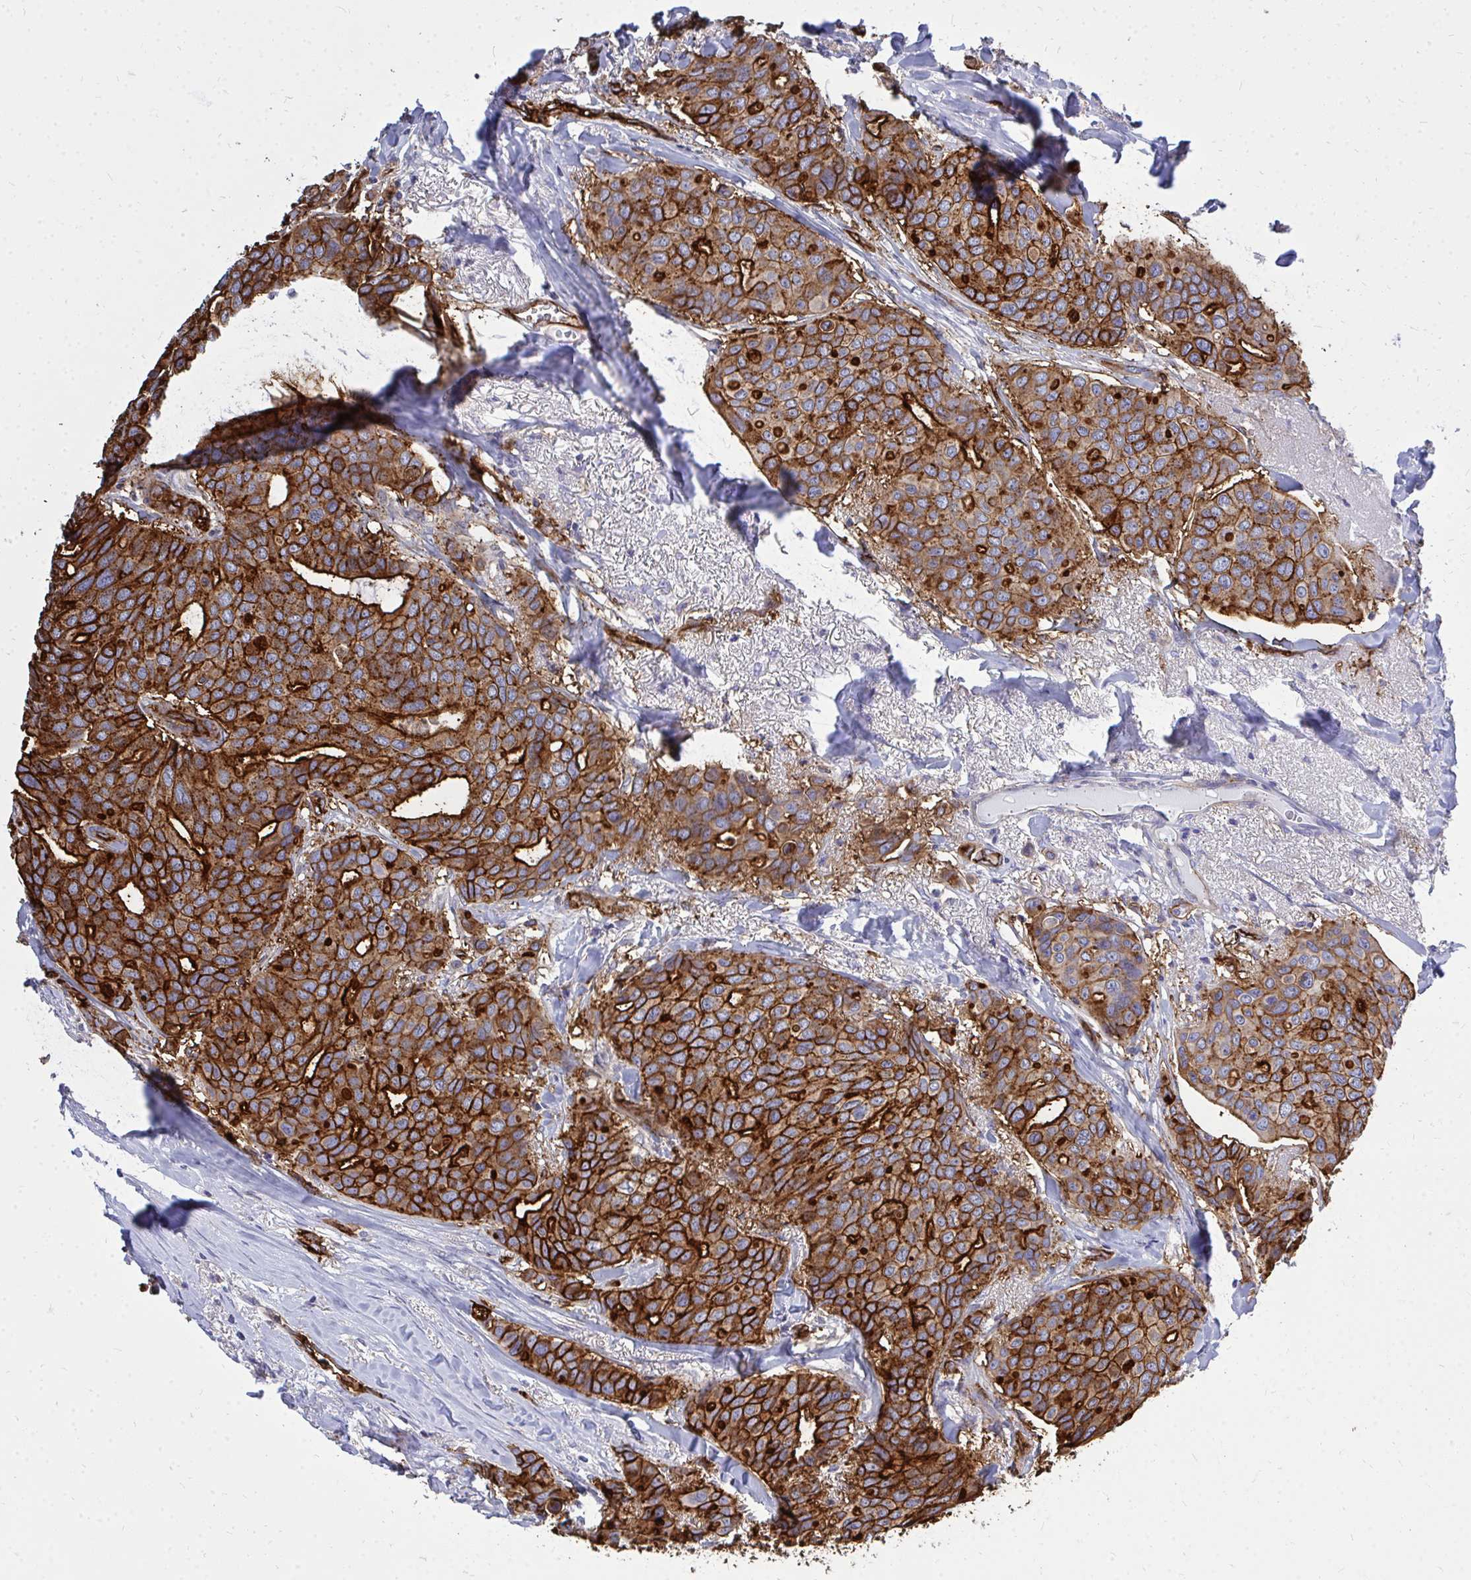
{"staining": {"intensity": "strong", "quantity": ">75%", "location": "cytoplasmic/membranous"}, "tissue": "breast cancer", "cell_type": "Tumor cells", "image_type": "cancer", "snomed": [{"axis": "morphology", "description": "Duct carcinoma"}, {"axis": "topography", "description": "Breast"}], "caption": "Immunohistochemistry (IHC) (DAB (3,3'-diaminobenzidine)) staining of breast infiltrating ductal carcinoma exhibits strong cytoplasmic/membranous protein positivity in approximately >75% of tumor cells. The staining is performed using DAB (3,3'-diaminobenzidine) brown chromogen to label protein expression. The nuclei are counter-stained blue using hematoxylin.", "gene": "MARCKSL1", "patient": {"sex": "female", "age": 54}}